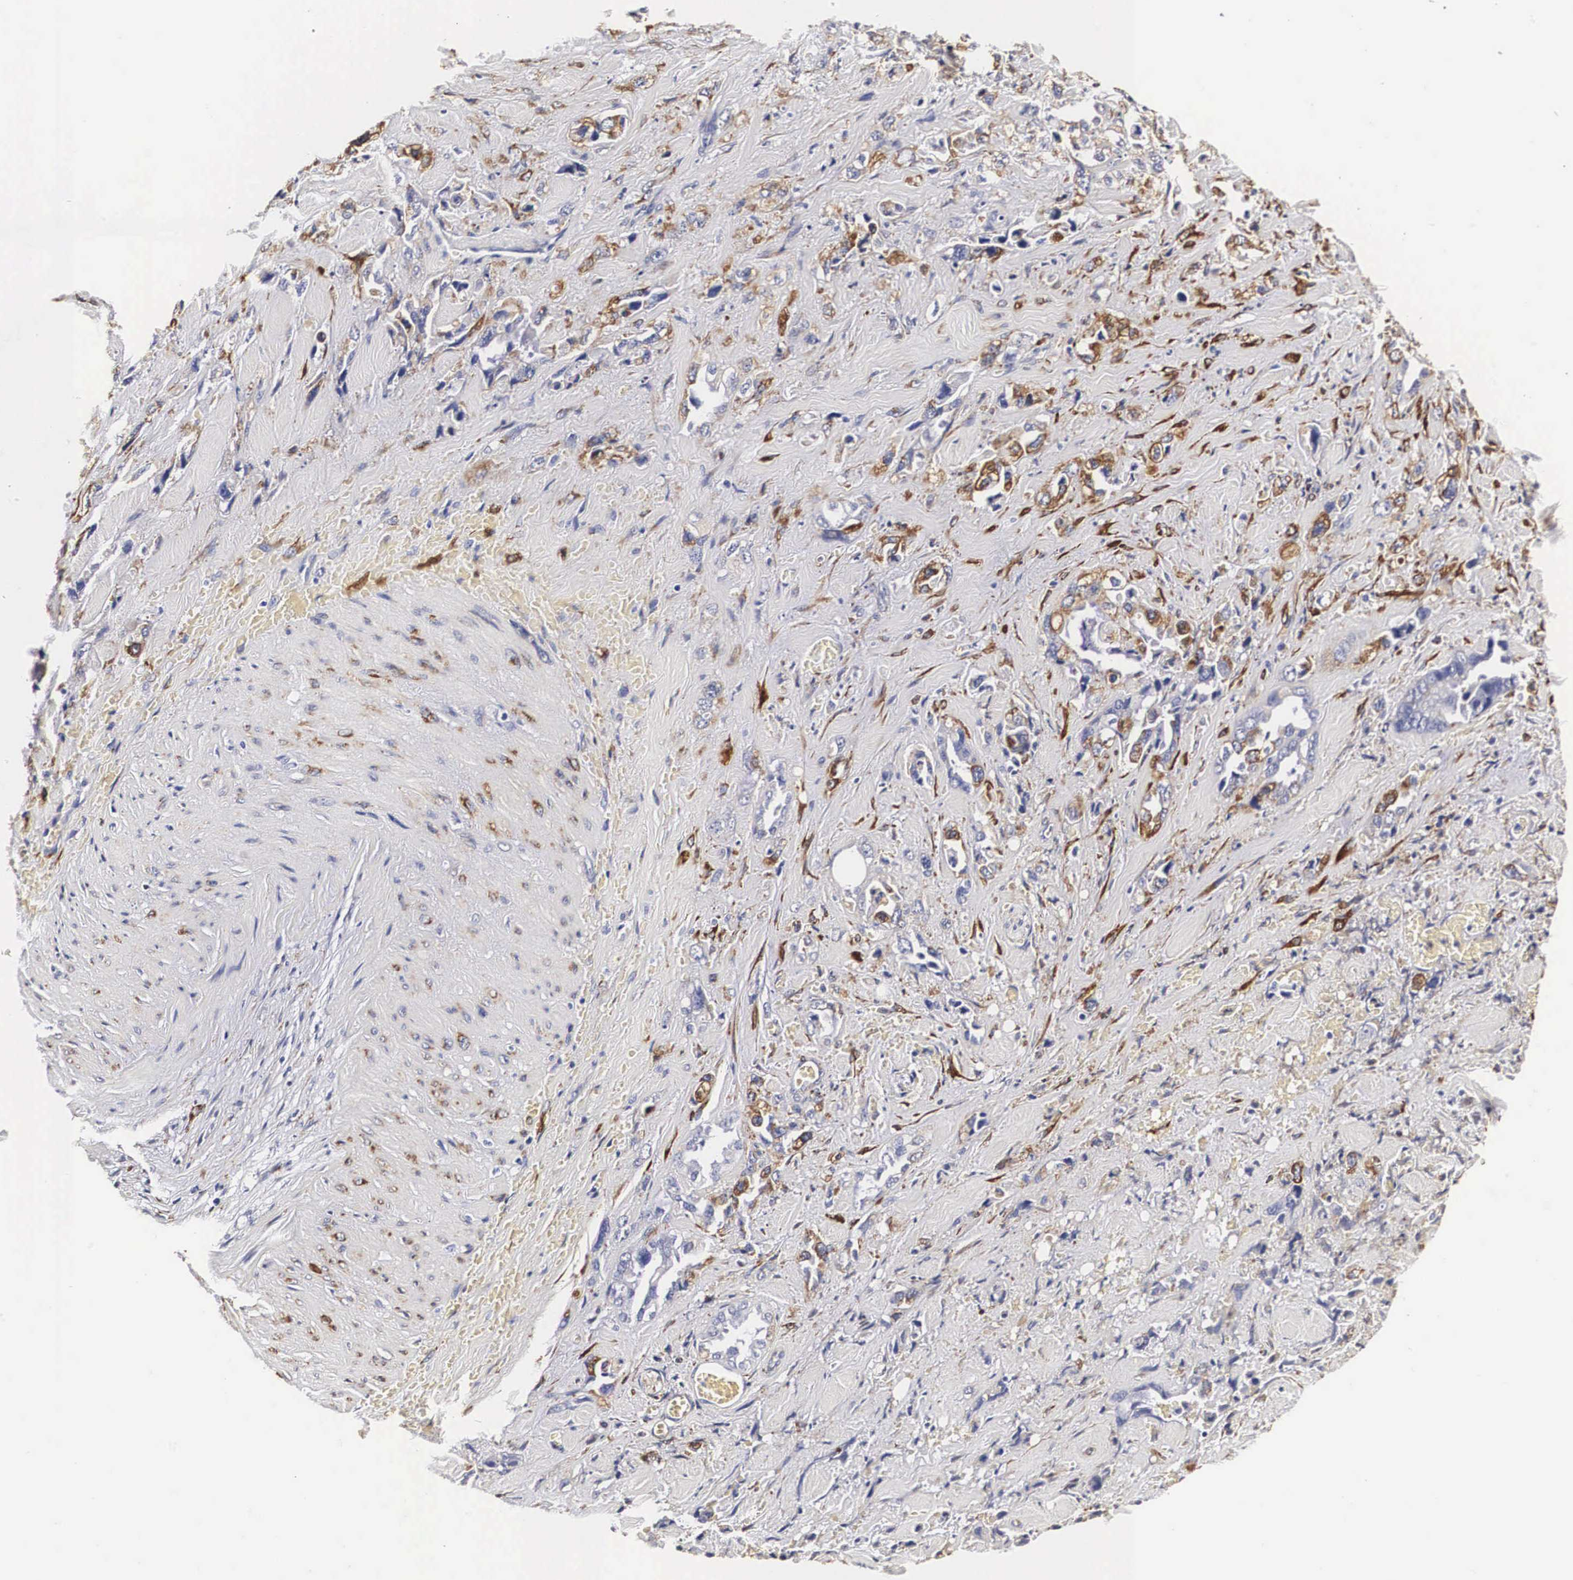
{"staining": {"intensity": "moderate", "quantity": ">75%", "location": "cytoplasmic/membranous"}, "tissue": "pancreatic cancer", "cell_type": "Tumor cells", "image_type": "cancer", "snomed": [{"axis": "morphology", "description": "Adenocarcinoma, NOS"}, {"axis": "topography", "description": "Pancreas"}], "caption": "Immunohistochemical staining of adenocarcinoma (pancreatic) displays medium levels of moderate cytoplasmic/membranous protein positivity in approximately >75% of tumor cells. Using DAB (3,3'-diaminobenzidine) (brown) and hematoxylin (blue) stains, captured at high magnification using brightfield microscopy.", "gene": "CKAP4", "patient": {"sex": "male", "age": 69}}